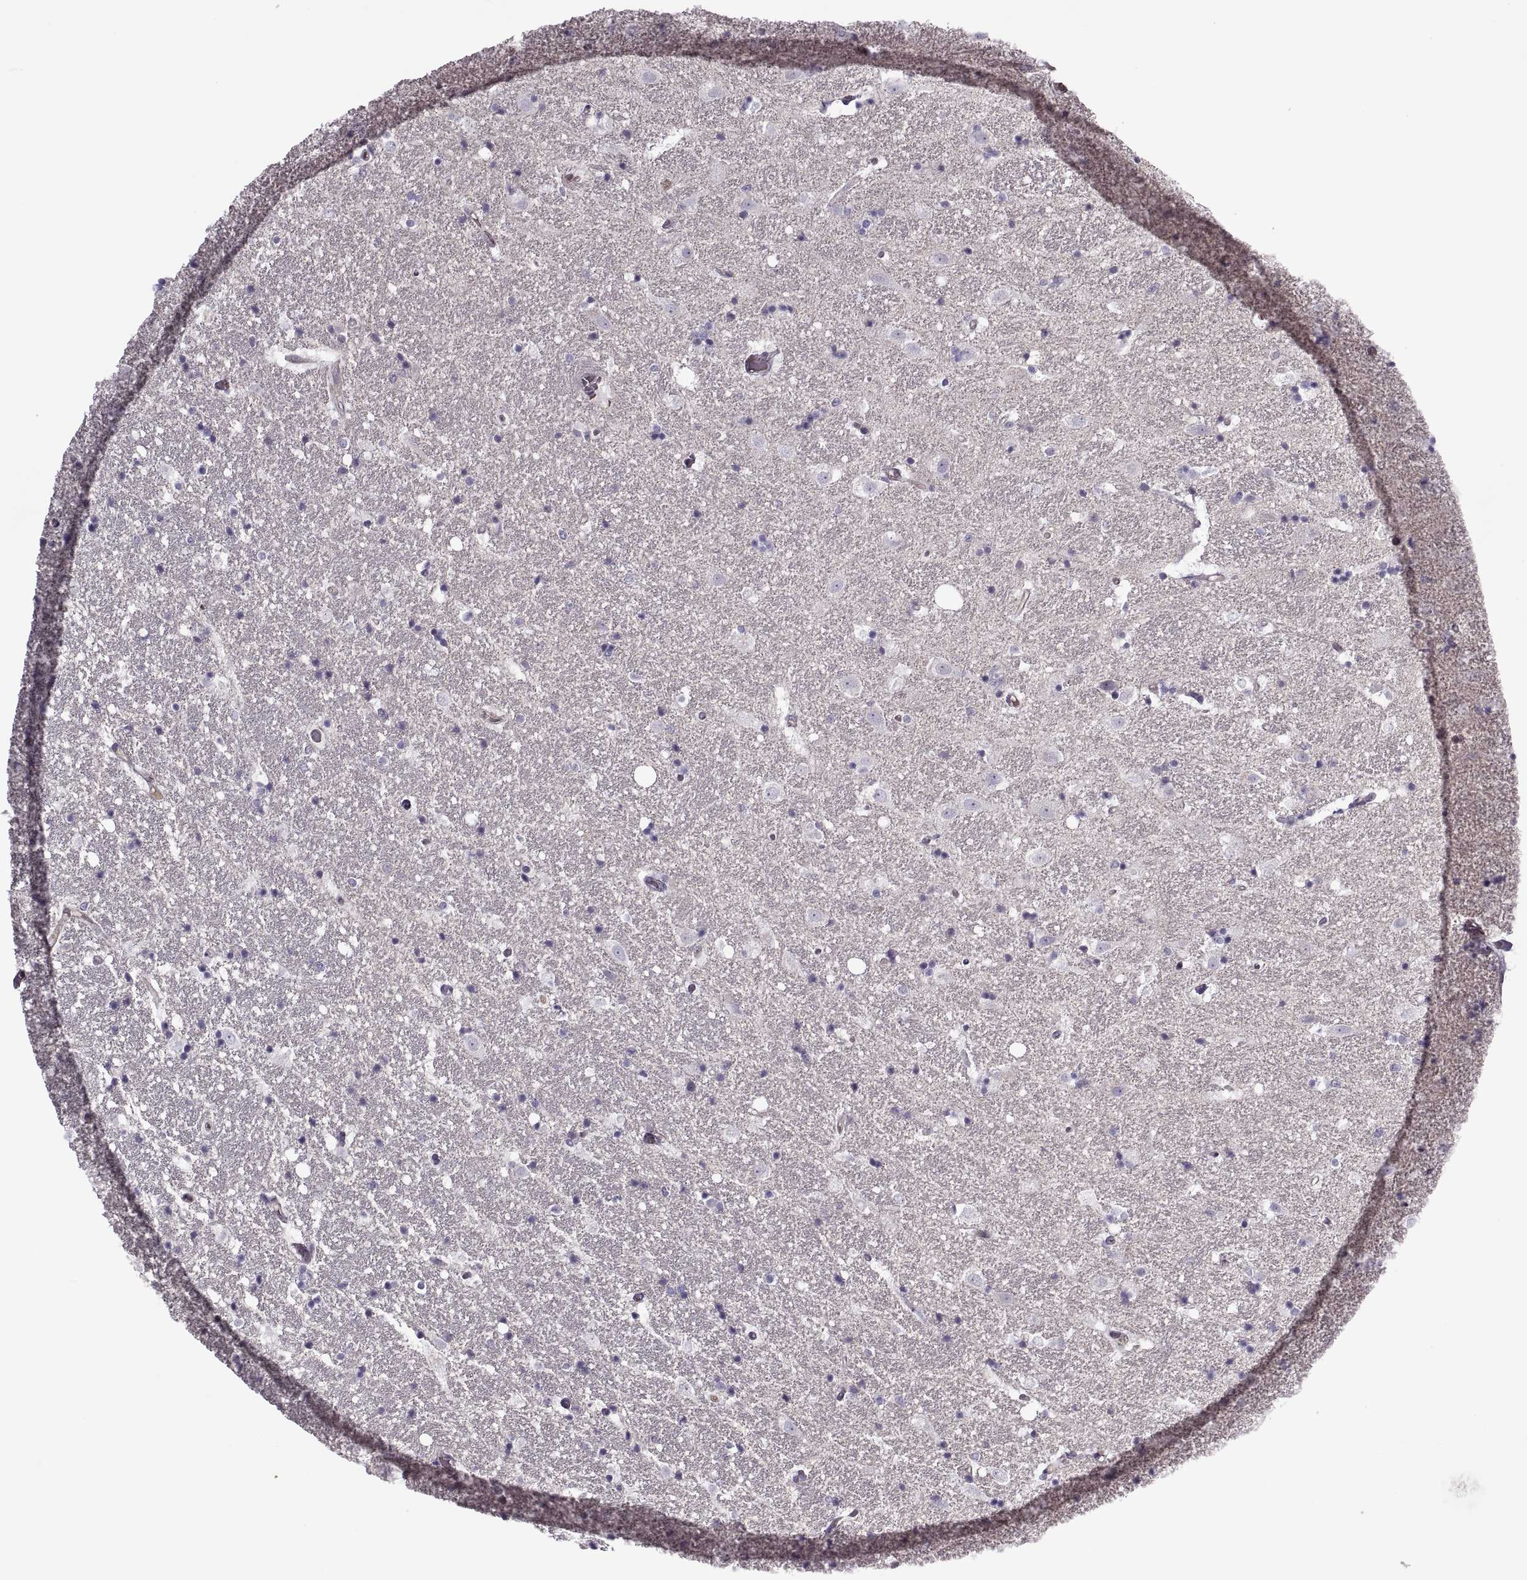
{"staining": {"intensity": "negative", "quantity": "none", "location": "none"}, "tissue": "hippocampus", "cell_type": "Glial cells", "image_type": "normal", "snomed": [{"axis": "morphology", "description": "Normal tissue, NOS"}, {"axis": "topography", "description": "Hippocampus"}], "caption": "This is a histopathology image of immunohistochemistry (IHC) staining of unremarkable hippocampus, which shows no positivity in glial cells.", "gene": "SLC2A14", "patient": {"sex": "male", "age": 49}}